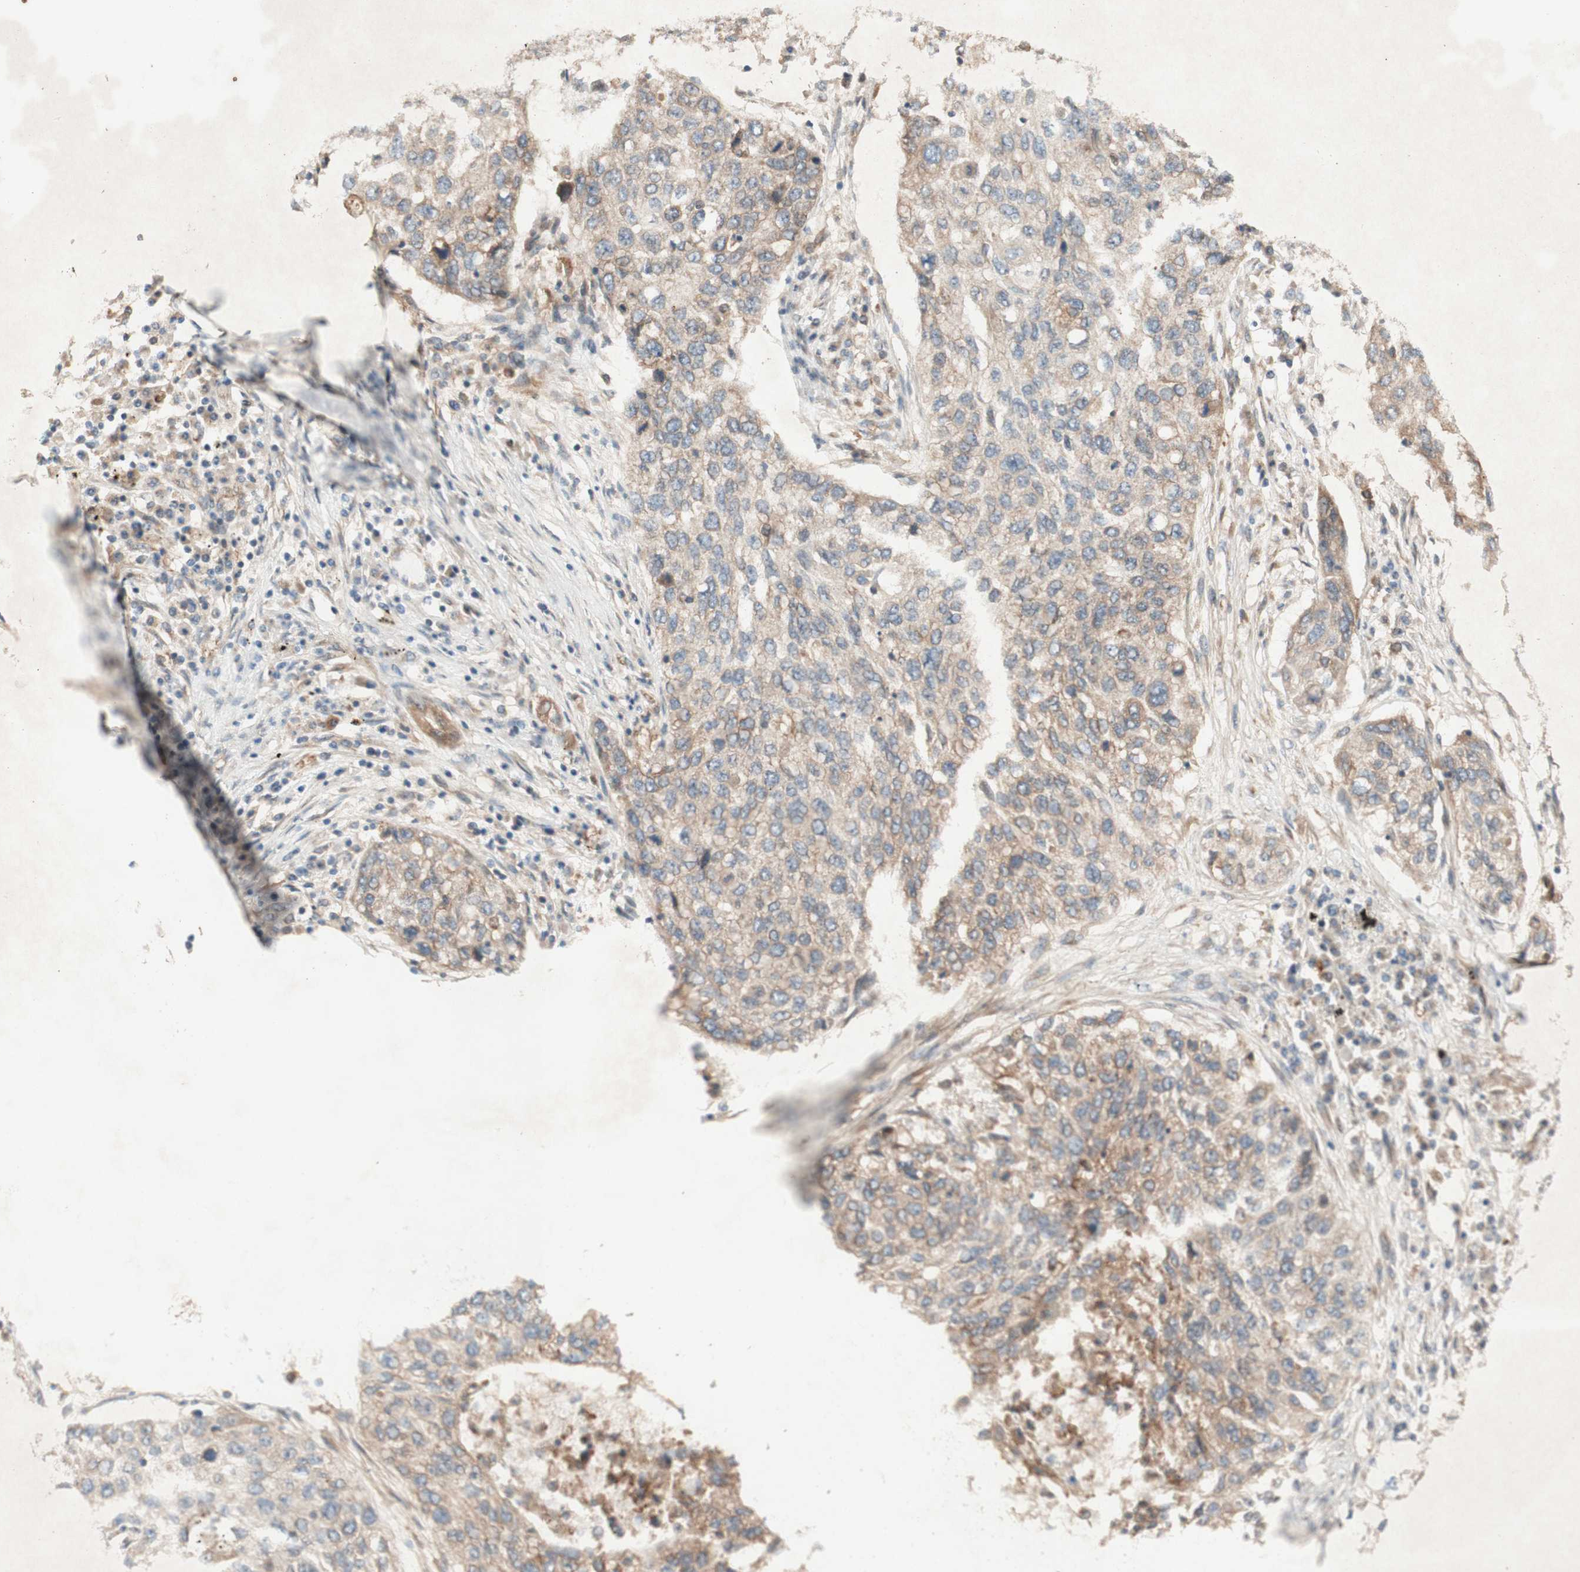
{"staining": {"intensity": "weak", "quantity": ">75%", "location": "cytoplasmic/membranous"}, "tissue": "lung cancer", "cell_type": "Tumor cells", "image_type": "cancer", "snomed": [{"axis": "morphology", "description": "Squamous cell carcinoma, NOS"}, {"axis": "topography", "description": "Lung"}], "caption": "Protein expression analysis of human lung cancer (squamous cell carcinoma) reveals weak cytoplasmic/membranous expression in approximately >75% of tumor cells. (Stains: DAB in brown, nuclei in blue, Microscopy: brightfield microscopy at high magnification).", "gene": "SOCS2", "patient": {"sex": "female", "age": 63}}